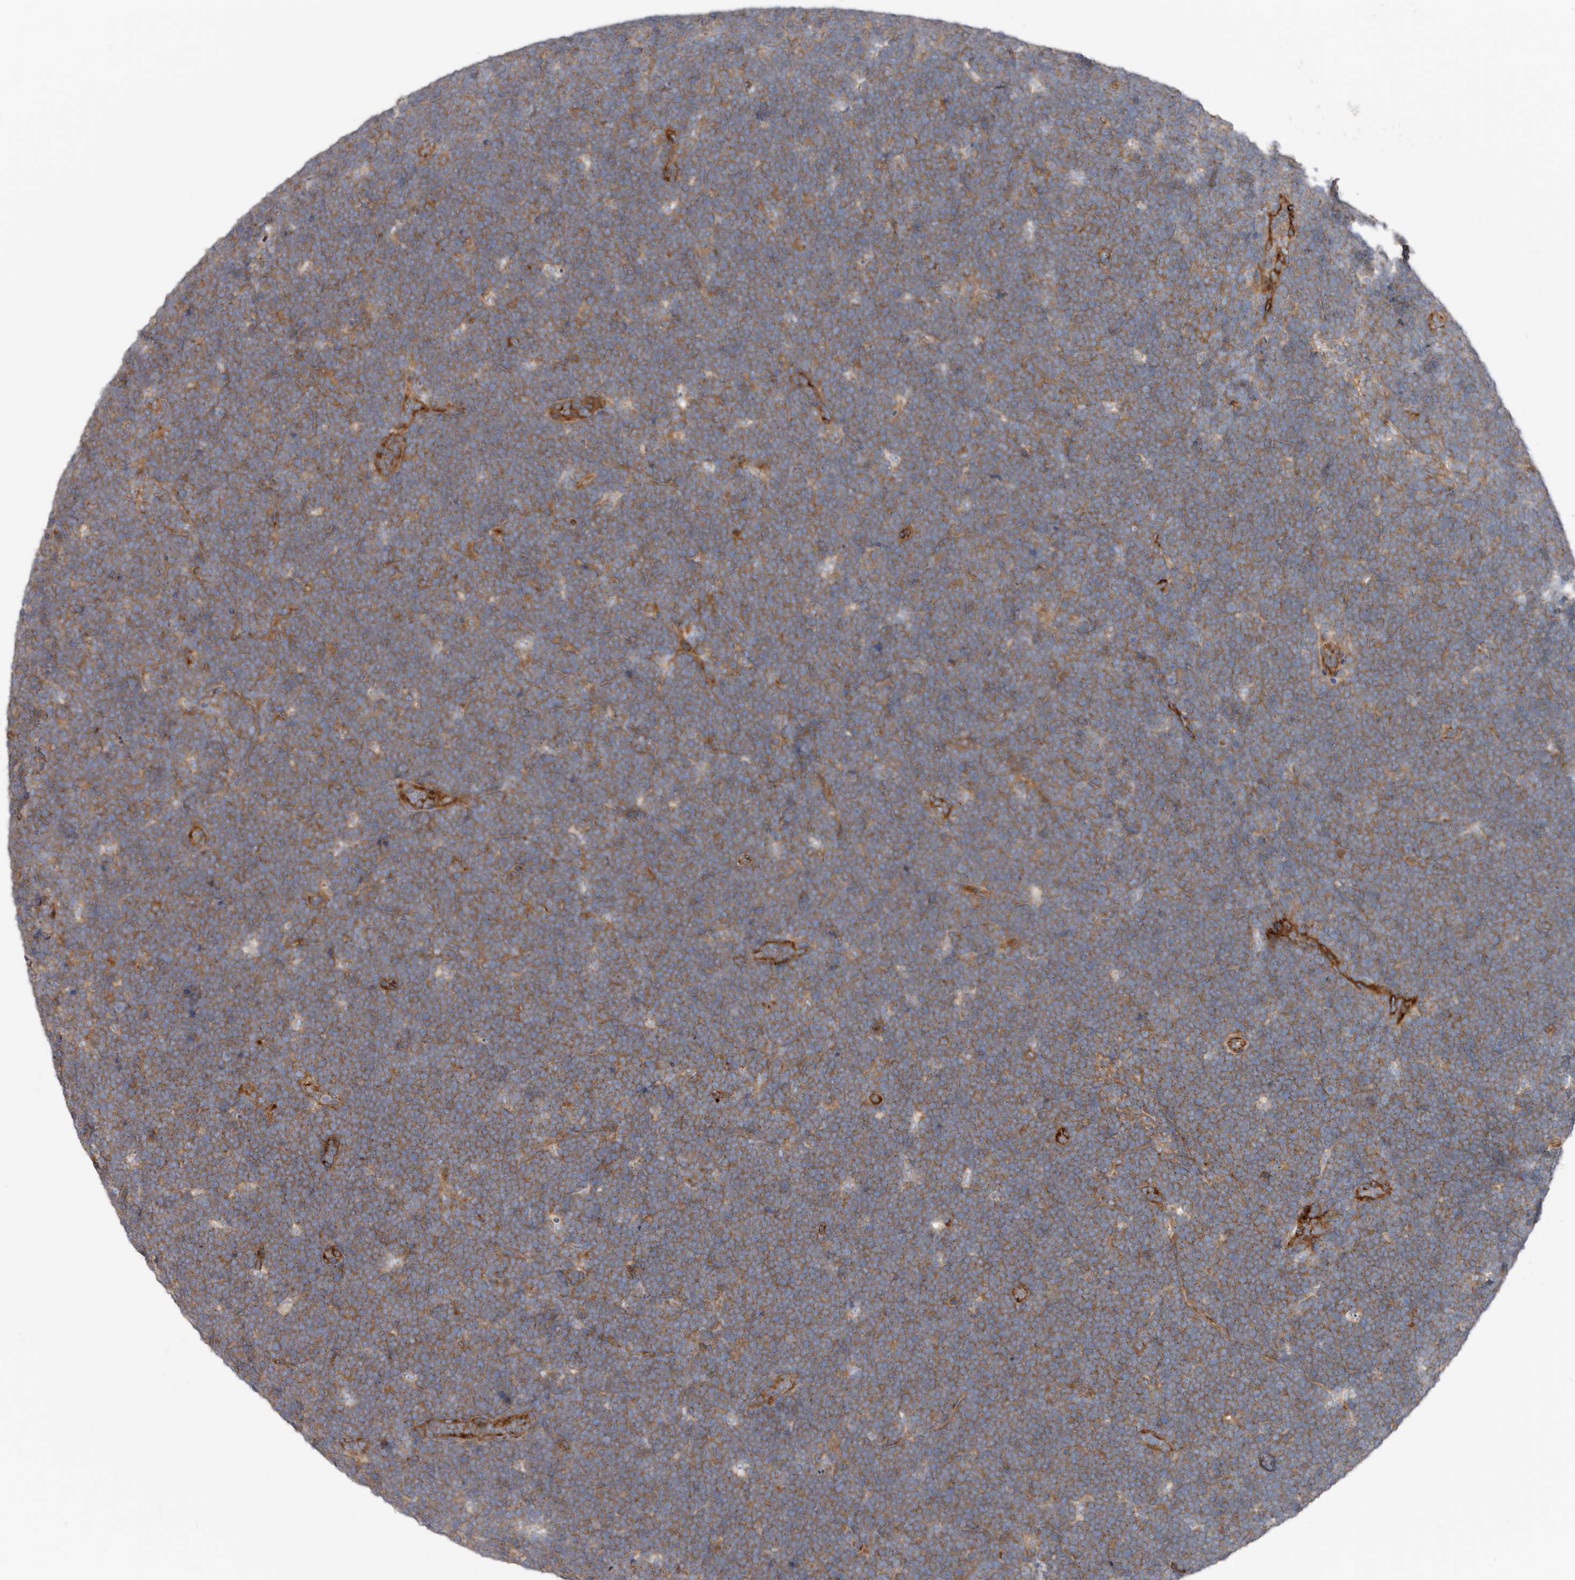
{"staining": {"intensity": "moderate", "quantity": ">75%", "location": "cytoplasmic/membranous"}, "tissue": "lymphoma", "cell_type": "Tumor cells", "image_type": "cancer", "snomed": [{"axis": "morphology", "description": "Malignant lymphoma, non-Hodgkin's type, High grade"}, {"axis": "topography", "description": "Lymph node"}], "caption": "The immunohistochemical stain labels moderate cytoplasmic/membranous positivity in tumor cells of lymphoma tissue.", "gene": "LUZP1", "patient": {"sex": "male", "age": 13}}